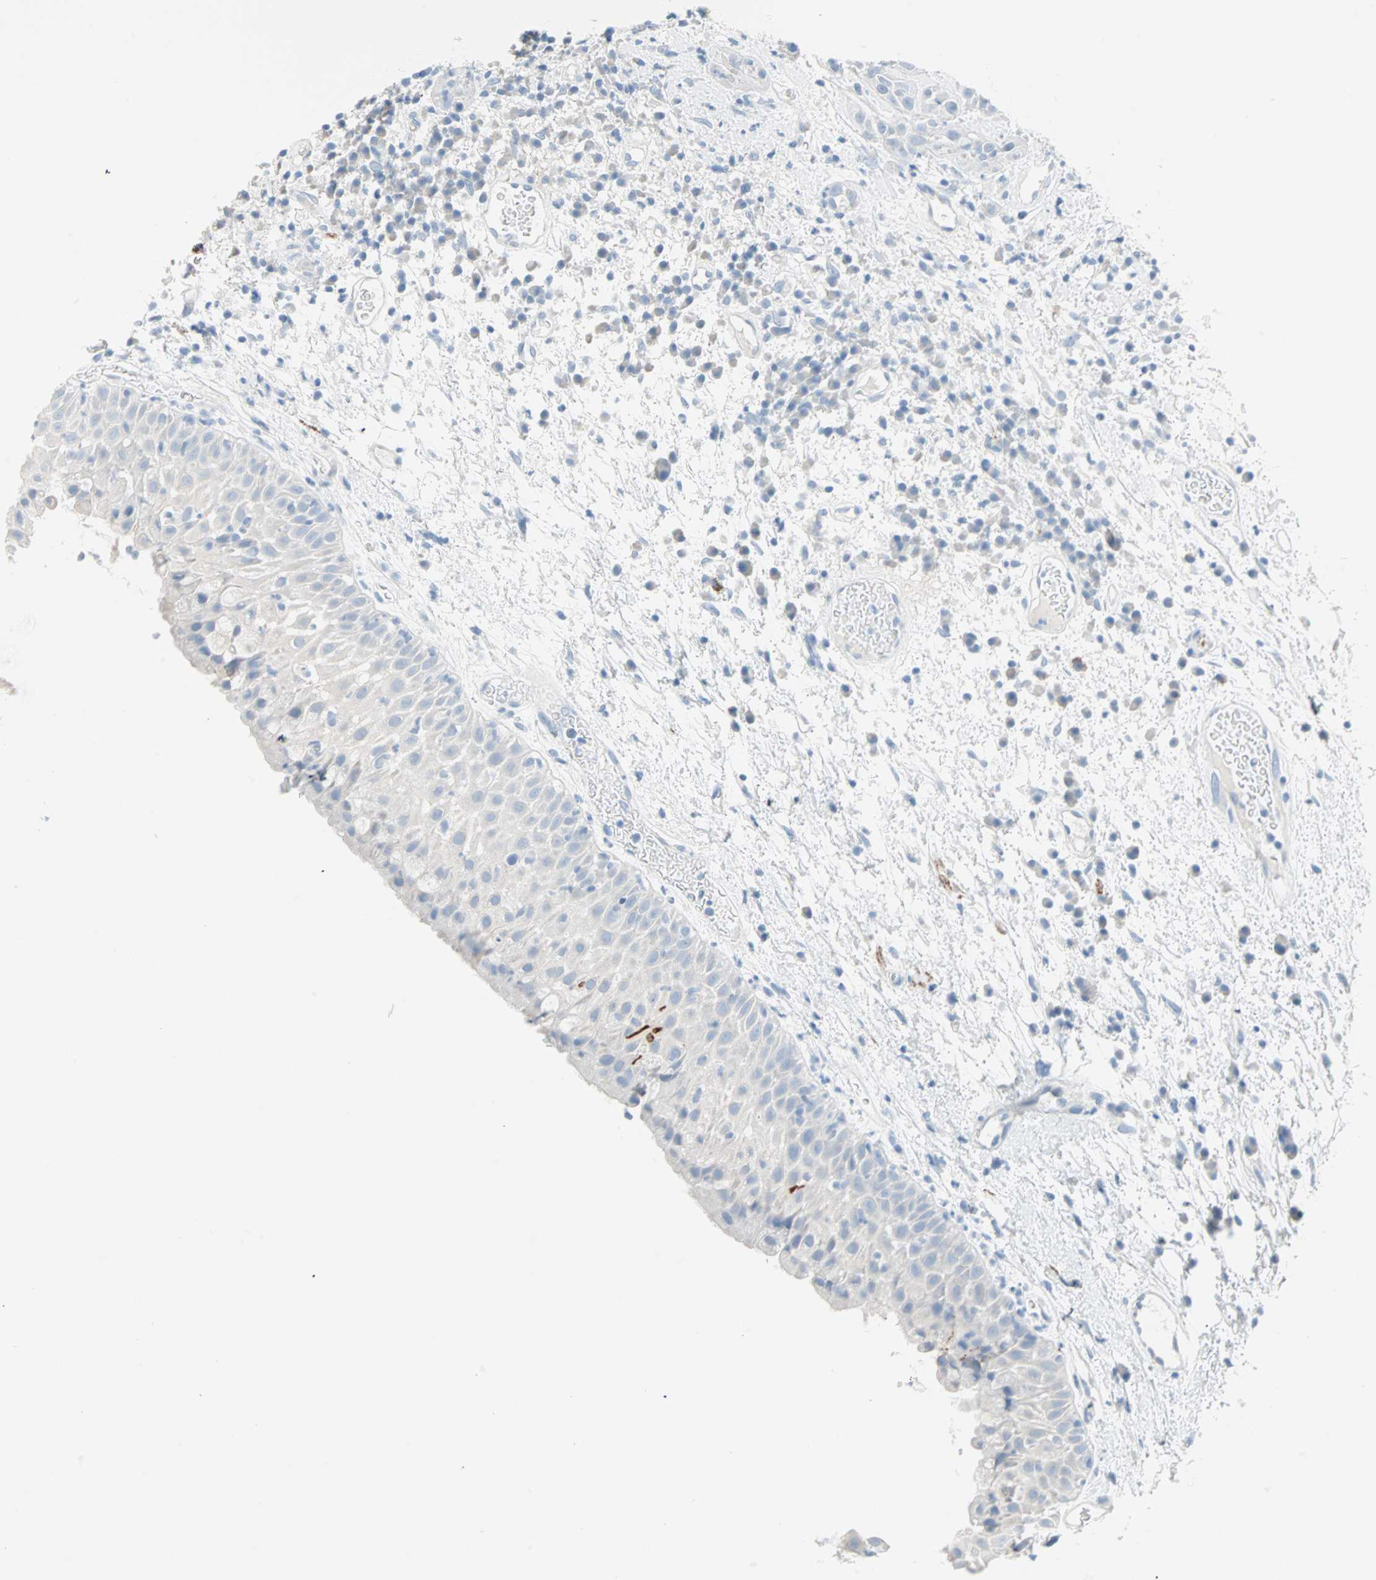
{"staining": {"intensity": "negative", "quantity": "none", "location": "none"}, "tissue": "head and neck cancer", "cell_type": "Tumor cells", "image_type": "cancer", "snomed": [{"axis": "morphology", "description": "Squamous cell carcinoma, NOS"}, {"axis": "topography", "description": "Head-Neck"}], "caption": "High power microscopy micrograph of an immunohistochemistry micrograph of squamous cell carcinoma (head and neck), revealing no significant positivity in tumor cells.", "gene": "STX1A", "patient": {"sex": "male", "age": 62}}